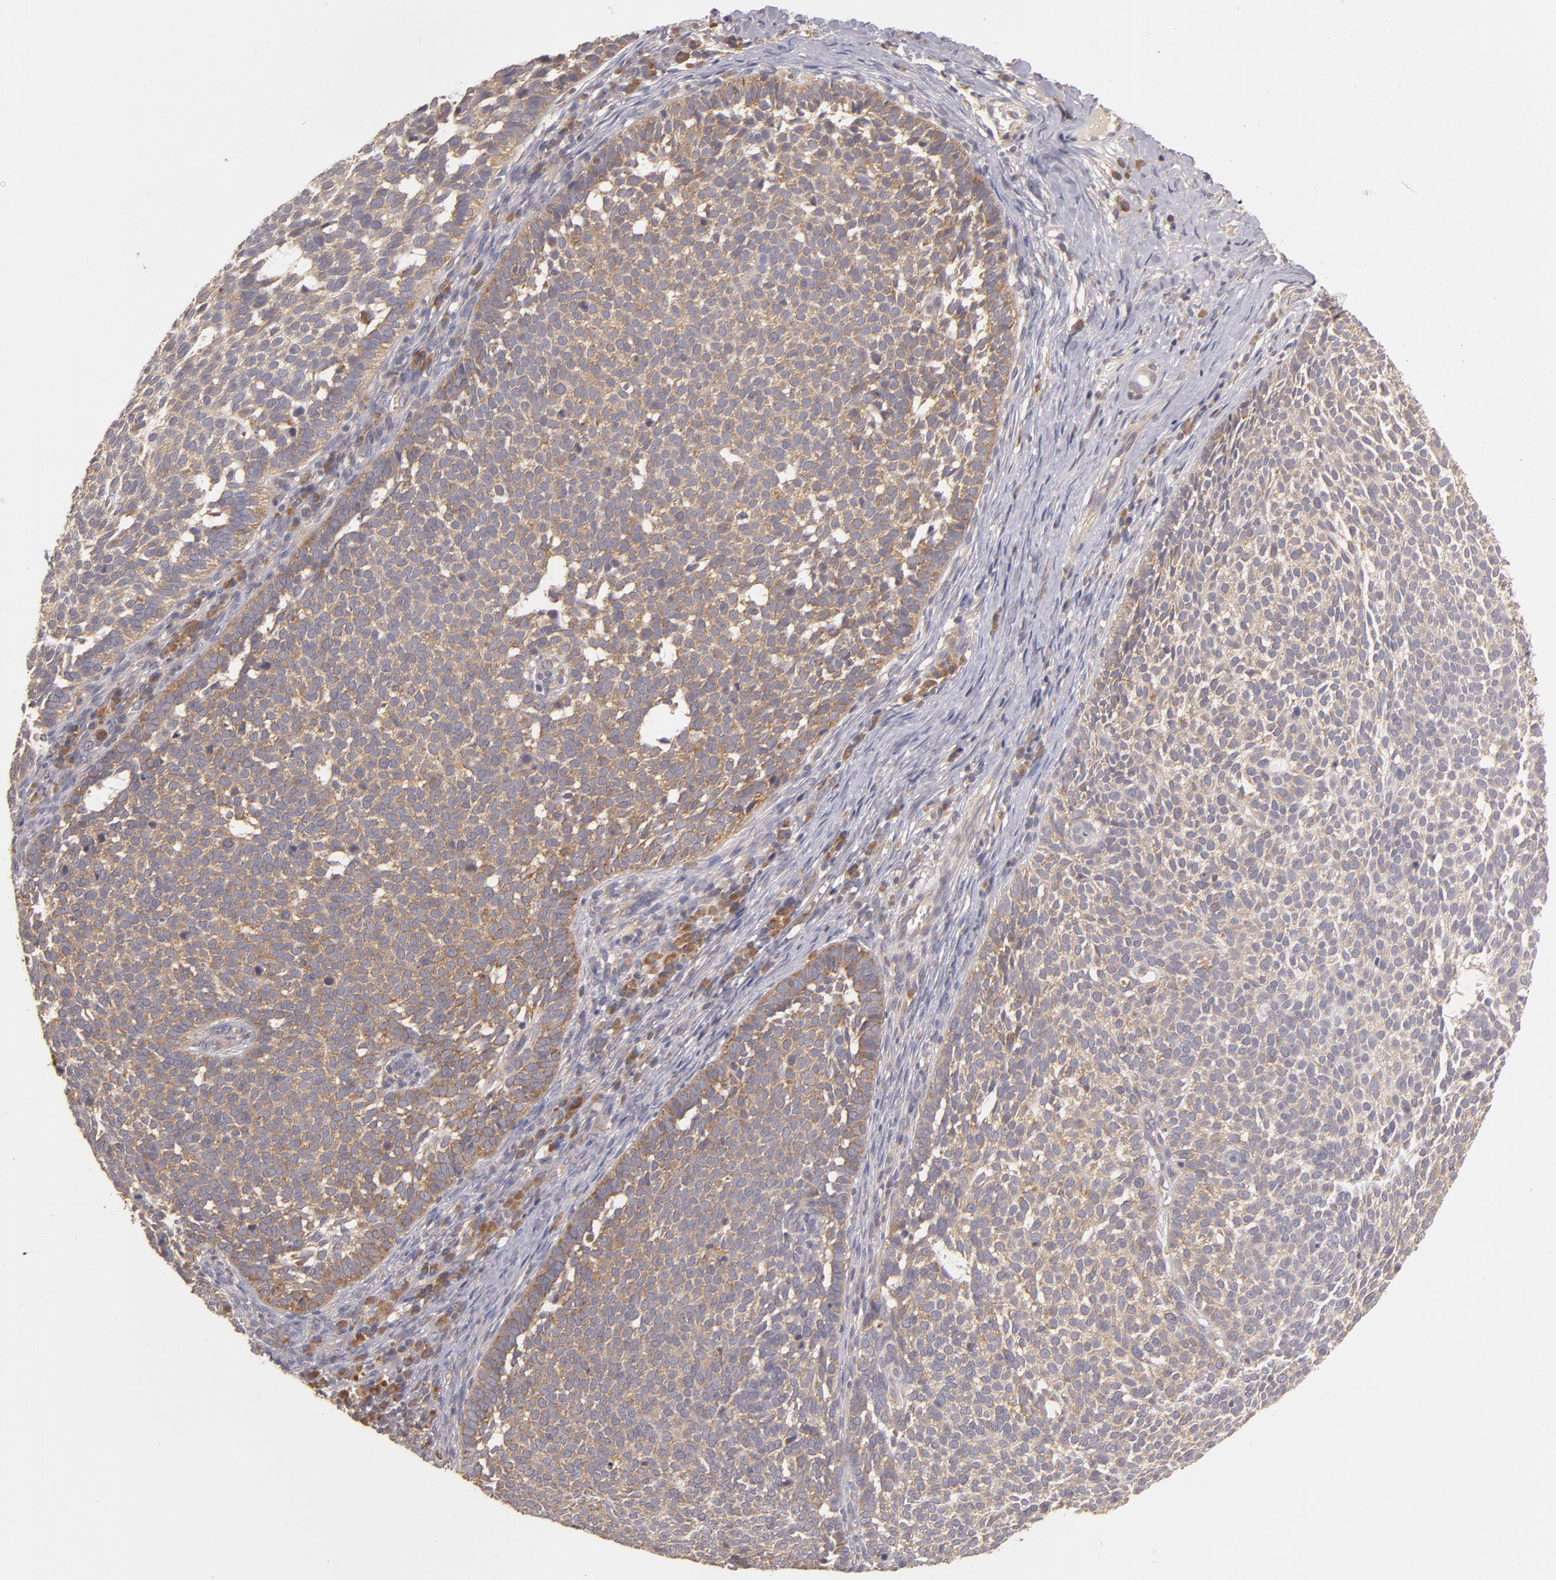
{"staining": {"intensity": "moderate", "quantity": ">75%", "location": "cytoplasmic/membranous"}, "tissue": "skin cancer", "cell_type": "Tumor cells", "image_type": "cancer", "snomed": [{"axis": "morphology", "description": "Basal cell carcinoma"}, {"axis": "topography", "description": "Skin"}], "caption": "Skin cancer (basal cell carcinoma) stained for a protein shows moderate cytoplasmic/membranous positivity in tumor cells. The staining is performed using DAB brown chromogen to label protein expression. The nuclei are counter-stained blue using hematoxylin.", "gene": "UPF3B", "patient": {"sex": "male", "age": 63}}